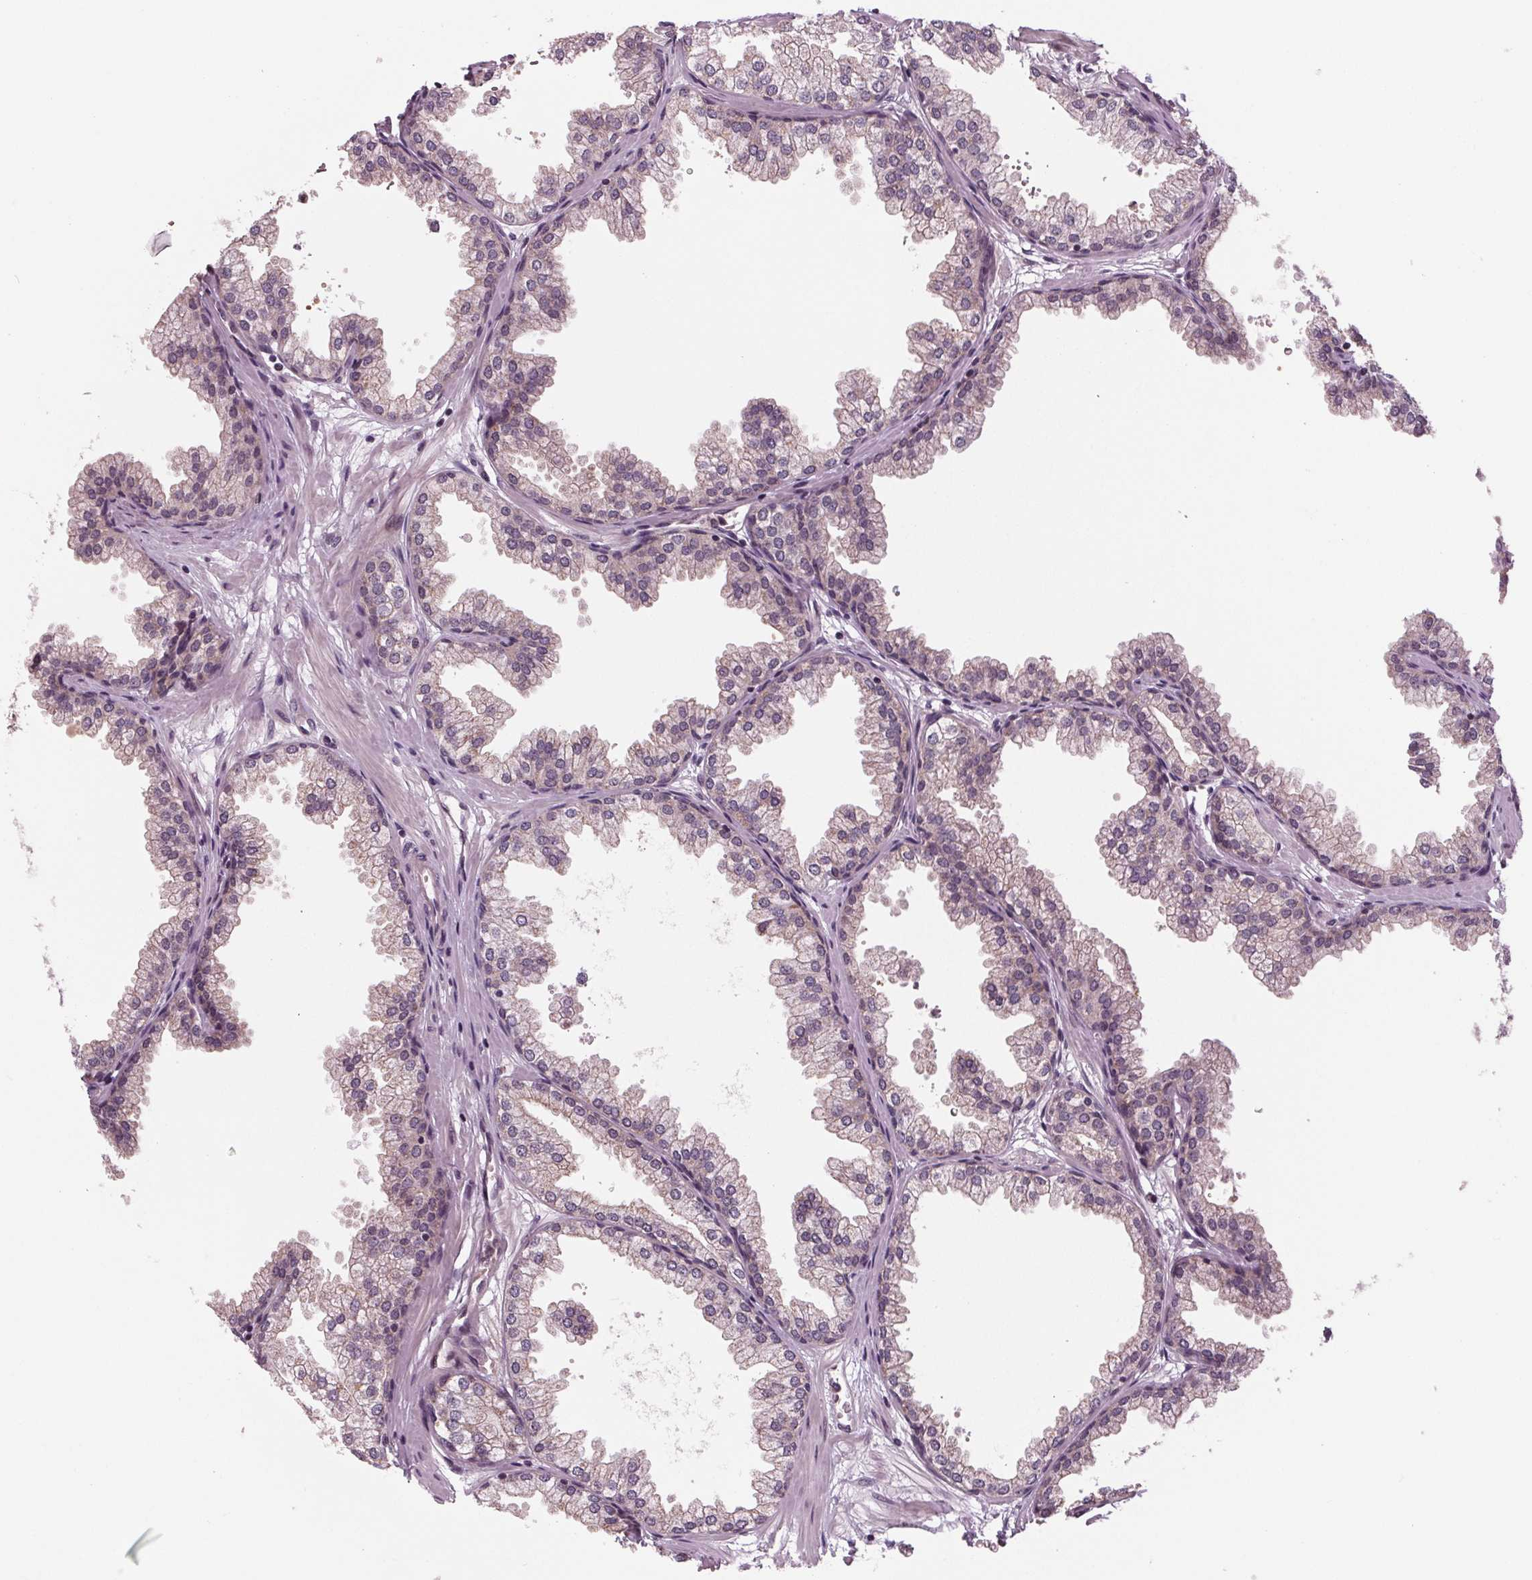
{"staining": {"intensity": "moderate", "quantity": "<25%", "location": "cytoplasmic/membranous"}, "tissue": "prostate", "cell_type": "Glandular cells", "image_type": "normal", "snomed": [{"axis": "morphology", "description": "Normal tissue, NOS"}, {"axis": "topography", "description": "Prostate"}], "caption": "Prostate was stained to show a protein in brown. There is low levels of moderate cytoplasmic/membranous expression in about <25% of glandular cells. (DAB = brown stain, brightfield microscopy at high magnification).", "gene": "STAT3", "patient": {"sex": "male", "age": 37}}